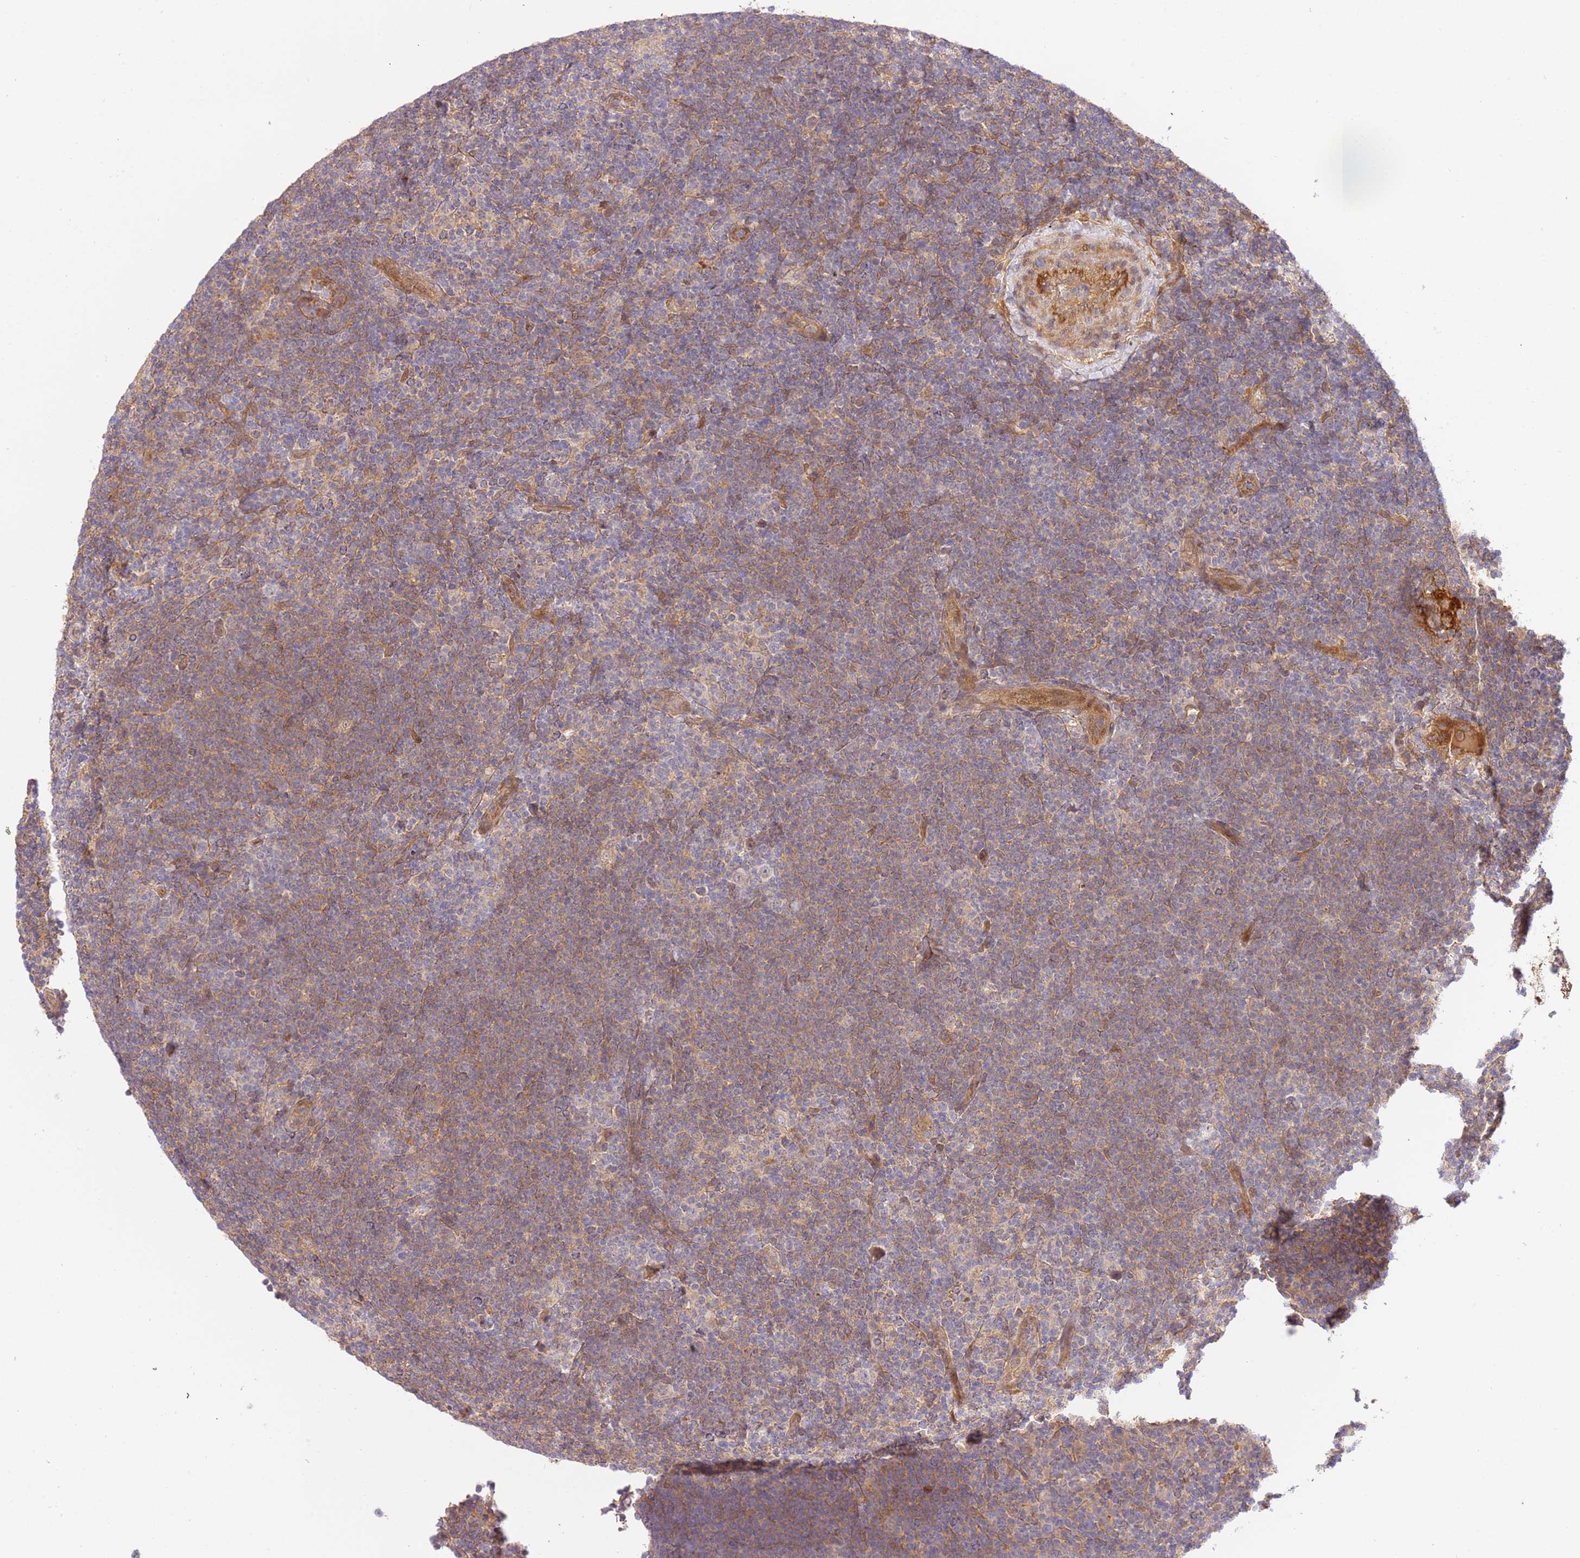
{"staining": {"intensity": "negative", "quantity": "none", "location": "none"}, "tissue": "lymphoma", "cell_type": "Tumor cells", "image_type": "cancer", "snomed": [{"axis": "morphology", "description": "Hodgkin's disease, NOS"}, {"axis": "topography", "description": "Lymph node"}], "caption": "Immunohistochemical staining of human Hodgkin's disease demonstrates no significant positivity in tumor cells.", "gene": "C8G", "patient": {"sex": "female", "age": 57}}